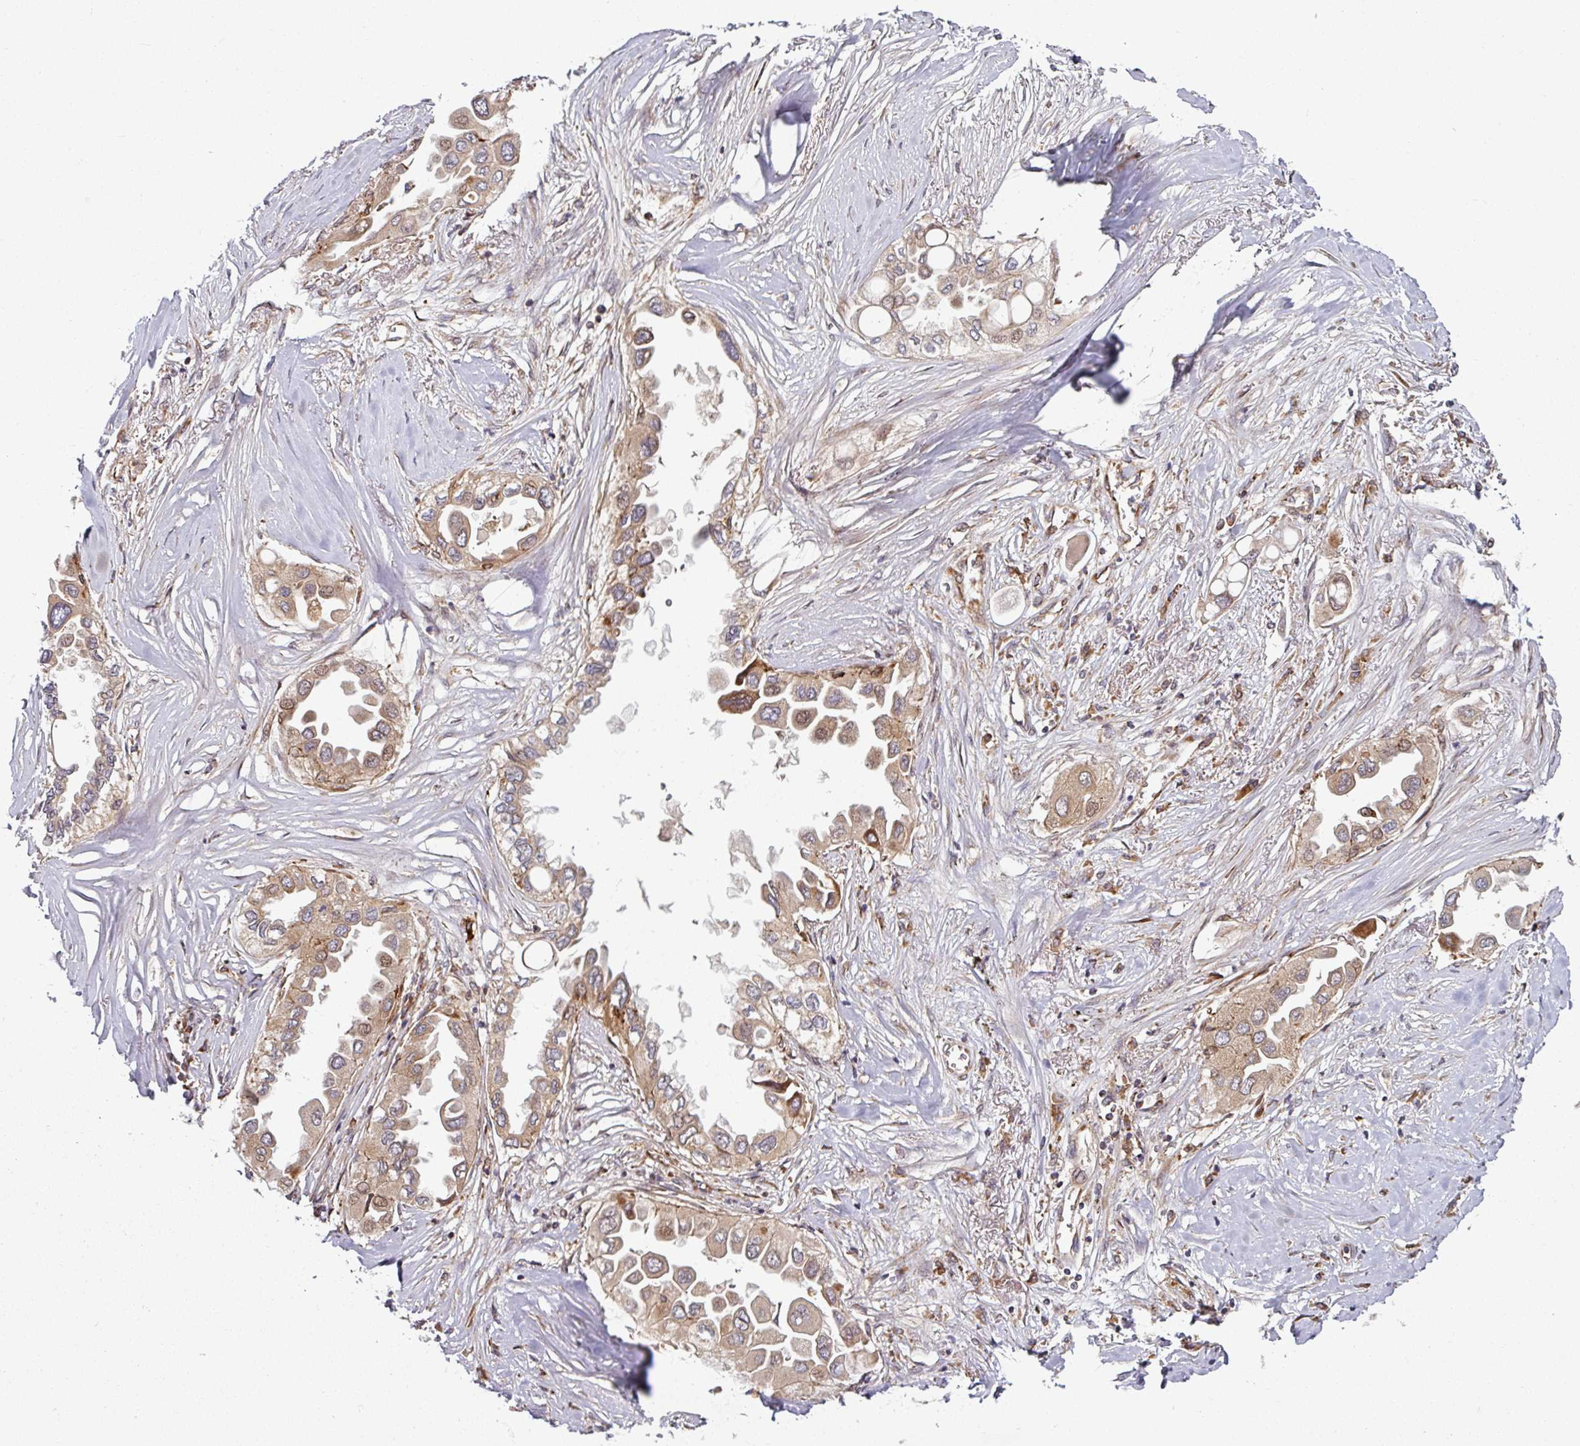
{"staining": {"intensity": "moderate", "quantity": ">75%", "location": "cytoplasmic/membranous"}, "tissue": "lung cancer", "cell_type": "Tumor cells", "image_type": "cancer", "snomed": [{"axis": "morphology", "description": "Adenocarcinoma, NOS"}, {"axis": "topography", "description": "Lung"}], "caption": "Moderate cytoplasmic/membranous positivity for a protein is present in about >75% of tumor cells of lung adenocarcinoma using immunohistochemistry.", "gene": "RAB5A", "patient": {"sex": "female", "age": 76}}